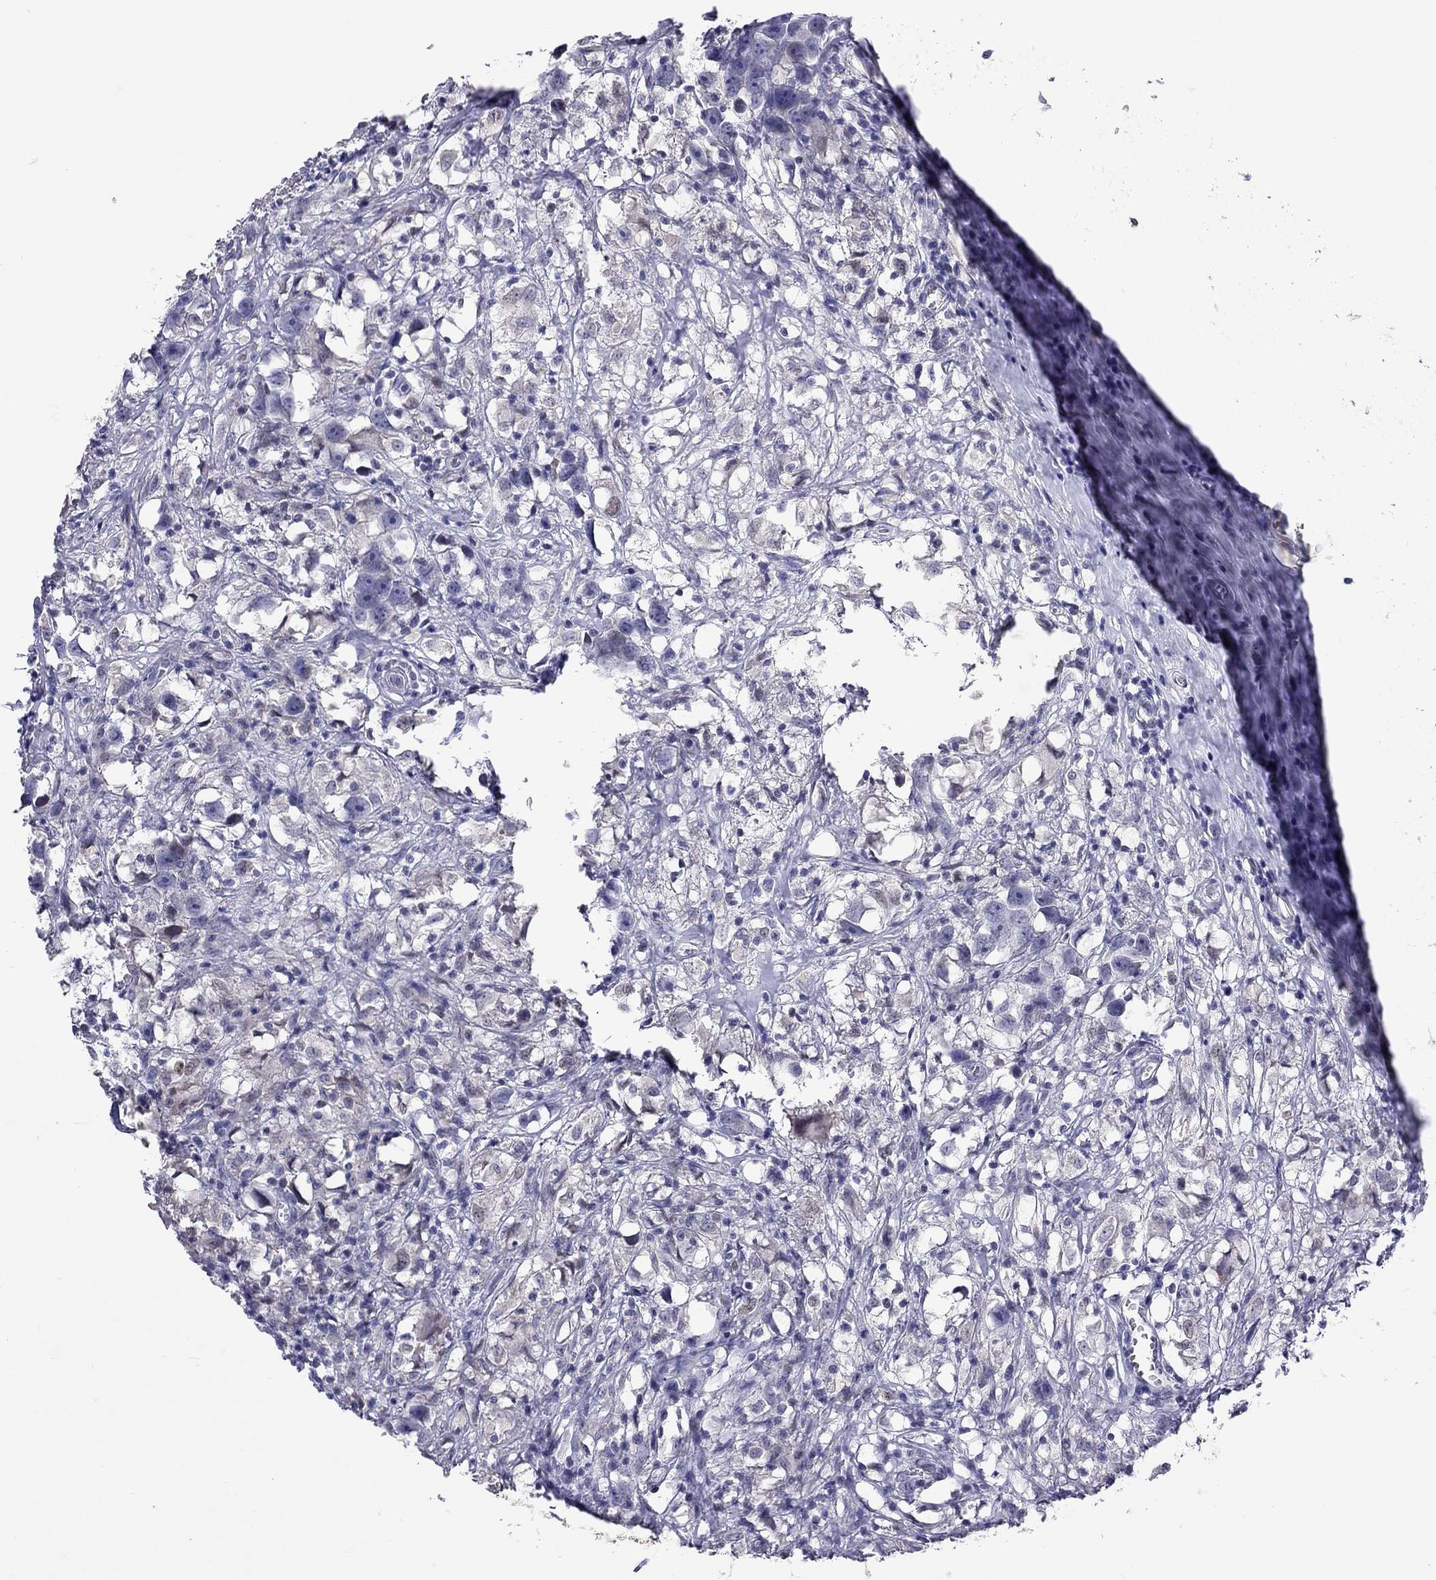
{"staining": {"intensity": "negative", "quantity": "none", "location": "none"}, "tissue": "testis cancer", "cell_type": "Tumor cells", "image_type": "cancer", "snomed": [{"axis": "morphology", "description": "Seminoma, NOS"}, {"axis": "topography", "description": "Testis"}], "caption": "This is an IHC histopathology image of human testis seminoma. There is no staining in tumor cells.", "gene": "SYTL2", "patient": {"sex": "male", "age": 49}}